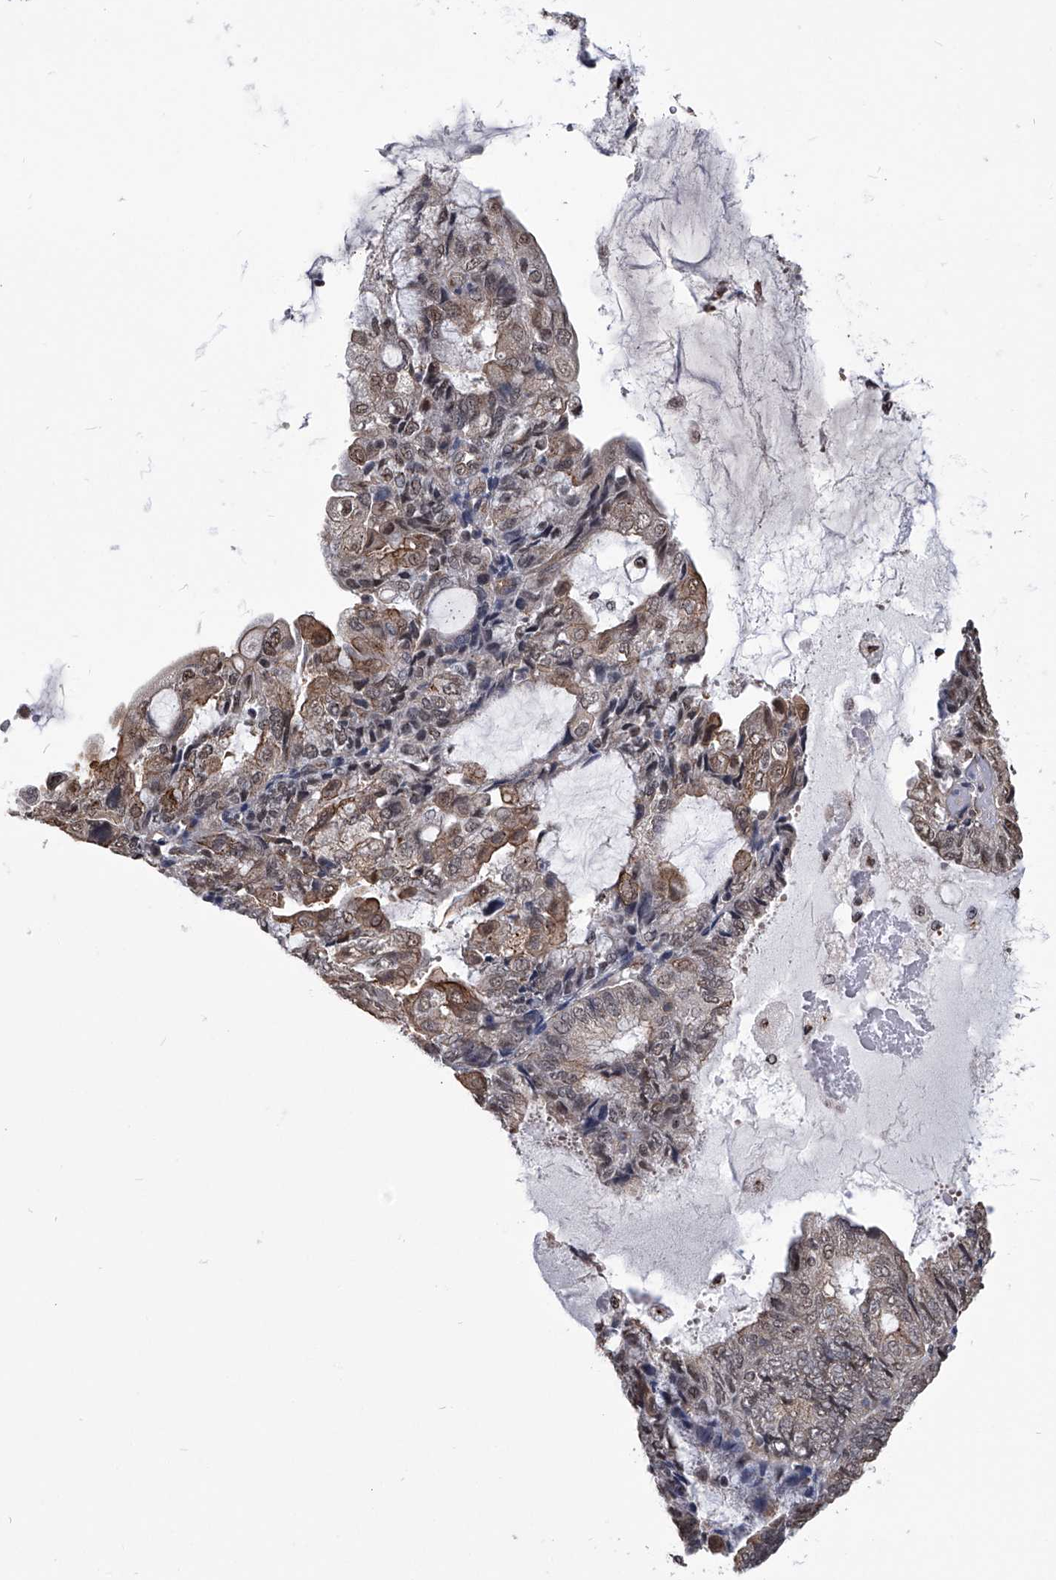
{"staining": {"intensity": "moderate", "quantity": "<25%", "location": "cytoplasmic/membranous,nuclear"}, "tissue": "endometrial cancer", "cell_type": "Tumor cells", "image_type": "cancer", "snomed": [{"axis": "morphology", "description": "Adenocarcinoma, NOS"}, {"axis": "topography", "description": "Endometrium"}], "caption": "An immunohistochemistry (IHC) histopathology image of neoplastic tissue is shown. Protein staining in brown labels moderate cytoplasmic/membranous and nuclear positivity in endometrial adenocarcinoma within tumor cells.", "gene": "ZNF76", "patient": {"sex": "female", "age": 81}}